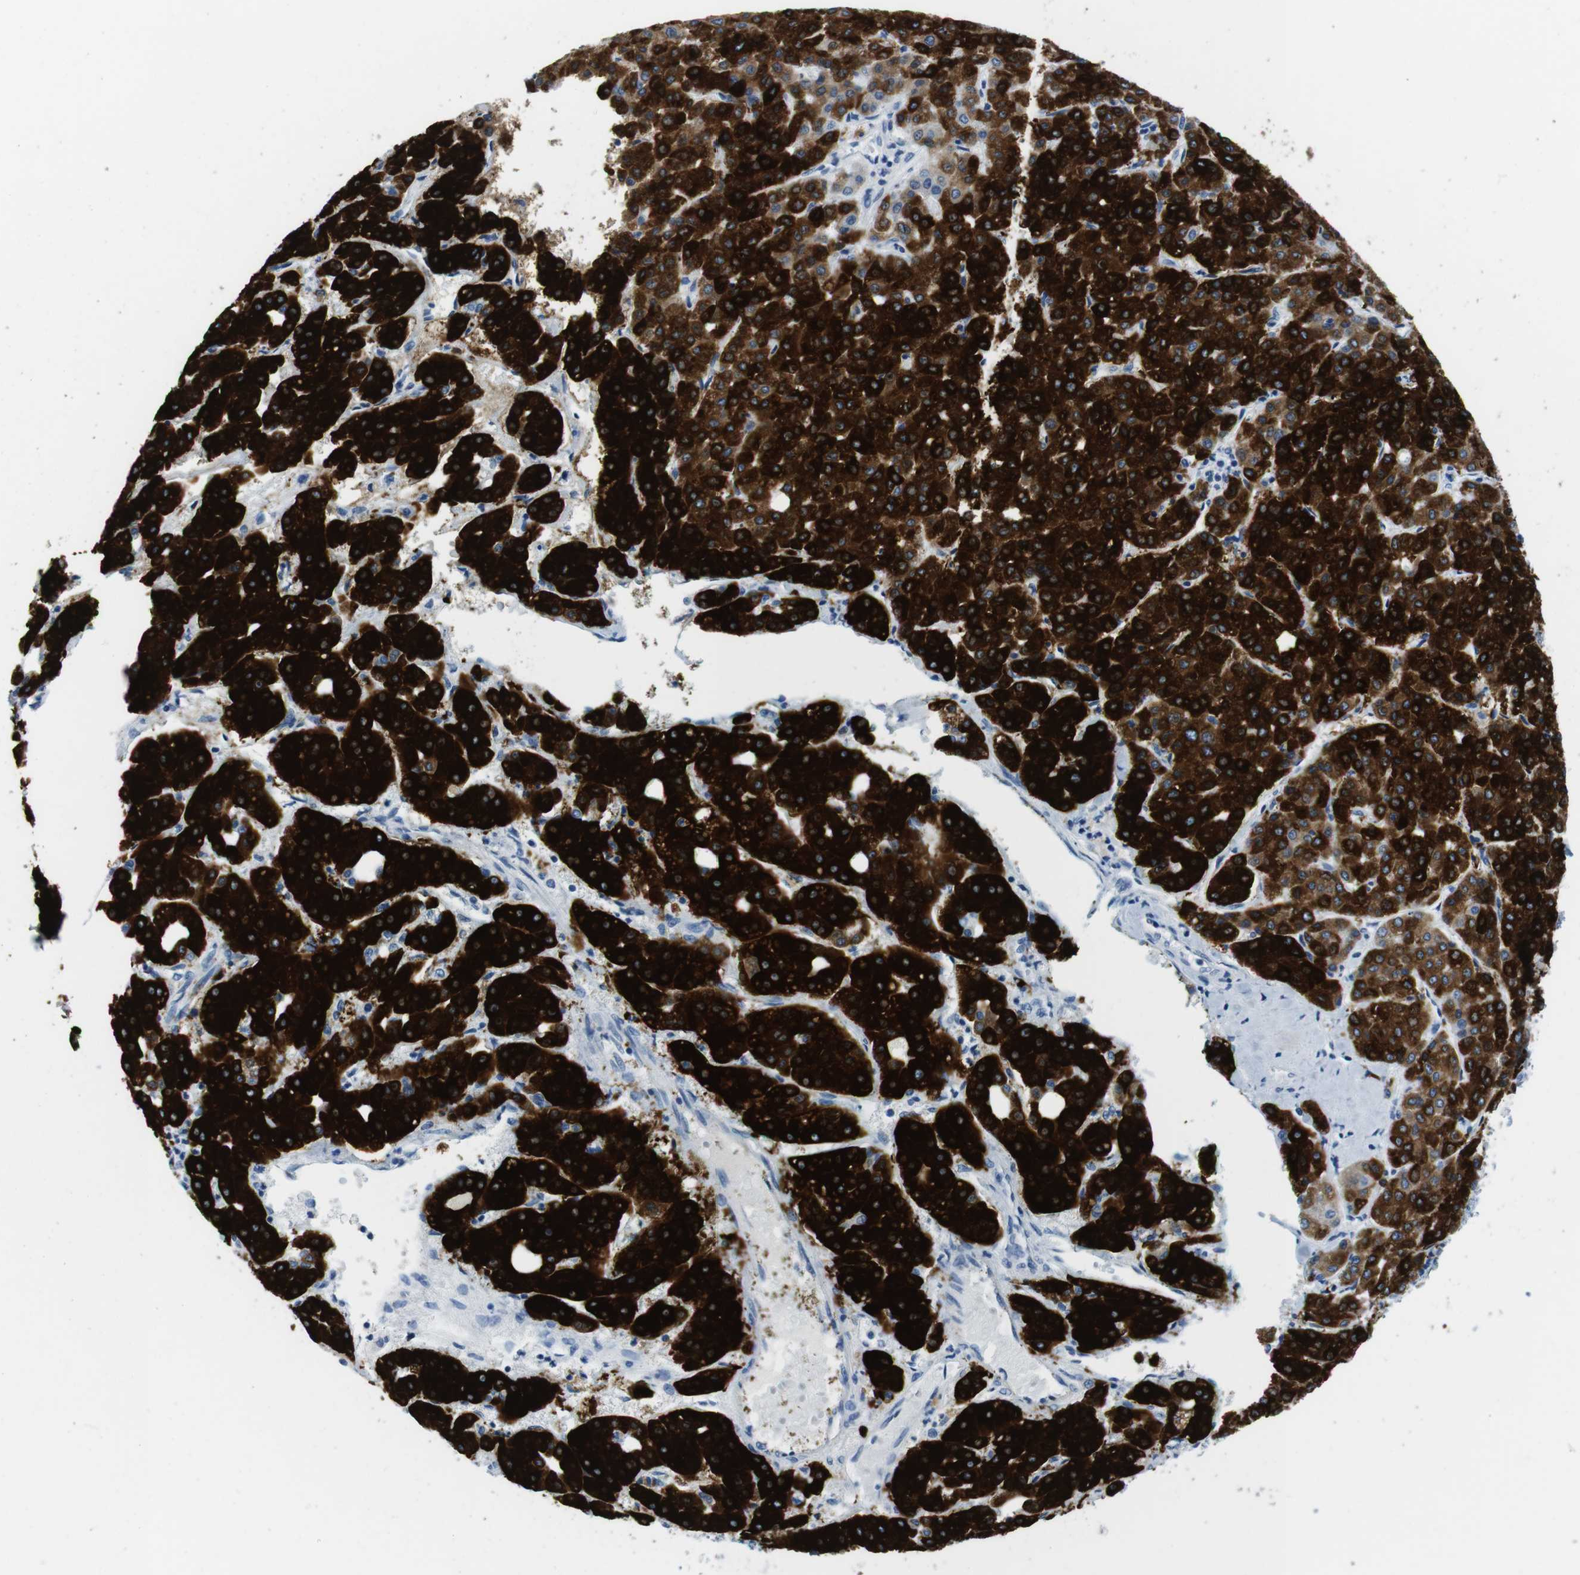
{"staining": {"intensity": "strong", "quantity": ">75%", "location": "cytoplasmic/membranous"}, "tissue": "liver cancer", "cell_type": "Tumor cells", "image_type": "cancer", "snomed": [{"axis": "morphology", "description": "Carcinoma, Hepatocellular, NOS"}, {"axis": "topography", "description": "Liver"}], "caption": "Tumor cells reveal high levels of strong cytoplasmic/membranous staining in about >75% of cells in liver cancer (hepatocellular carcinoma). (Brightfield microscopy of DAB IHC at high magnification).", "gene": "CYP2C9", "patient": {"sex": "male", "age": 65}}